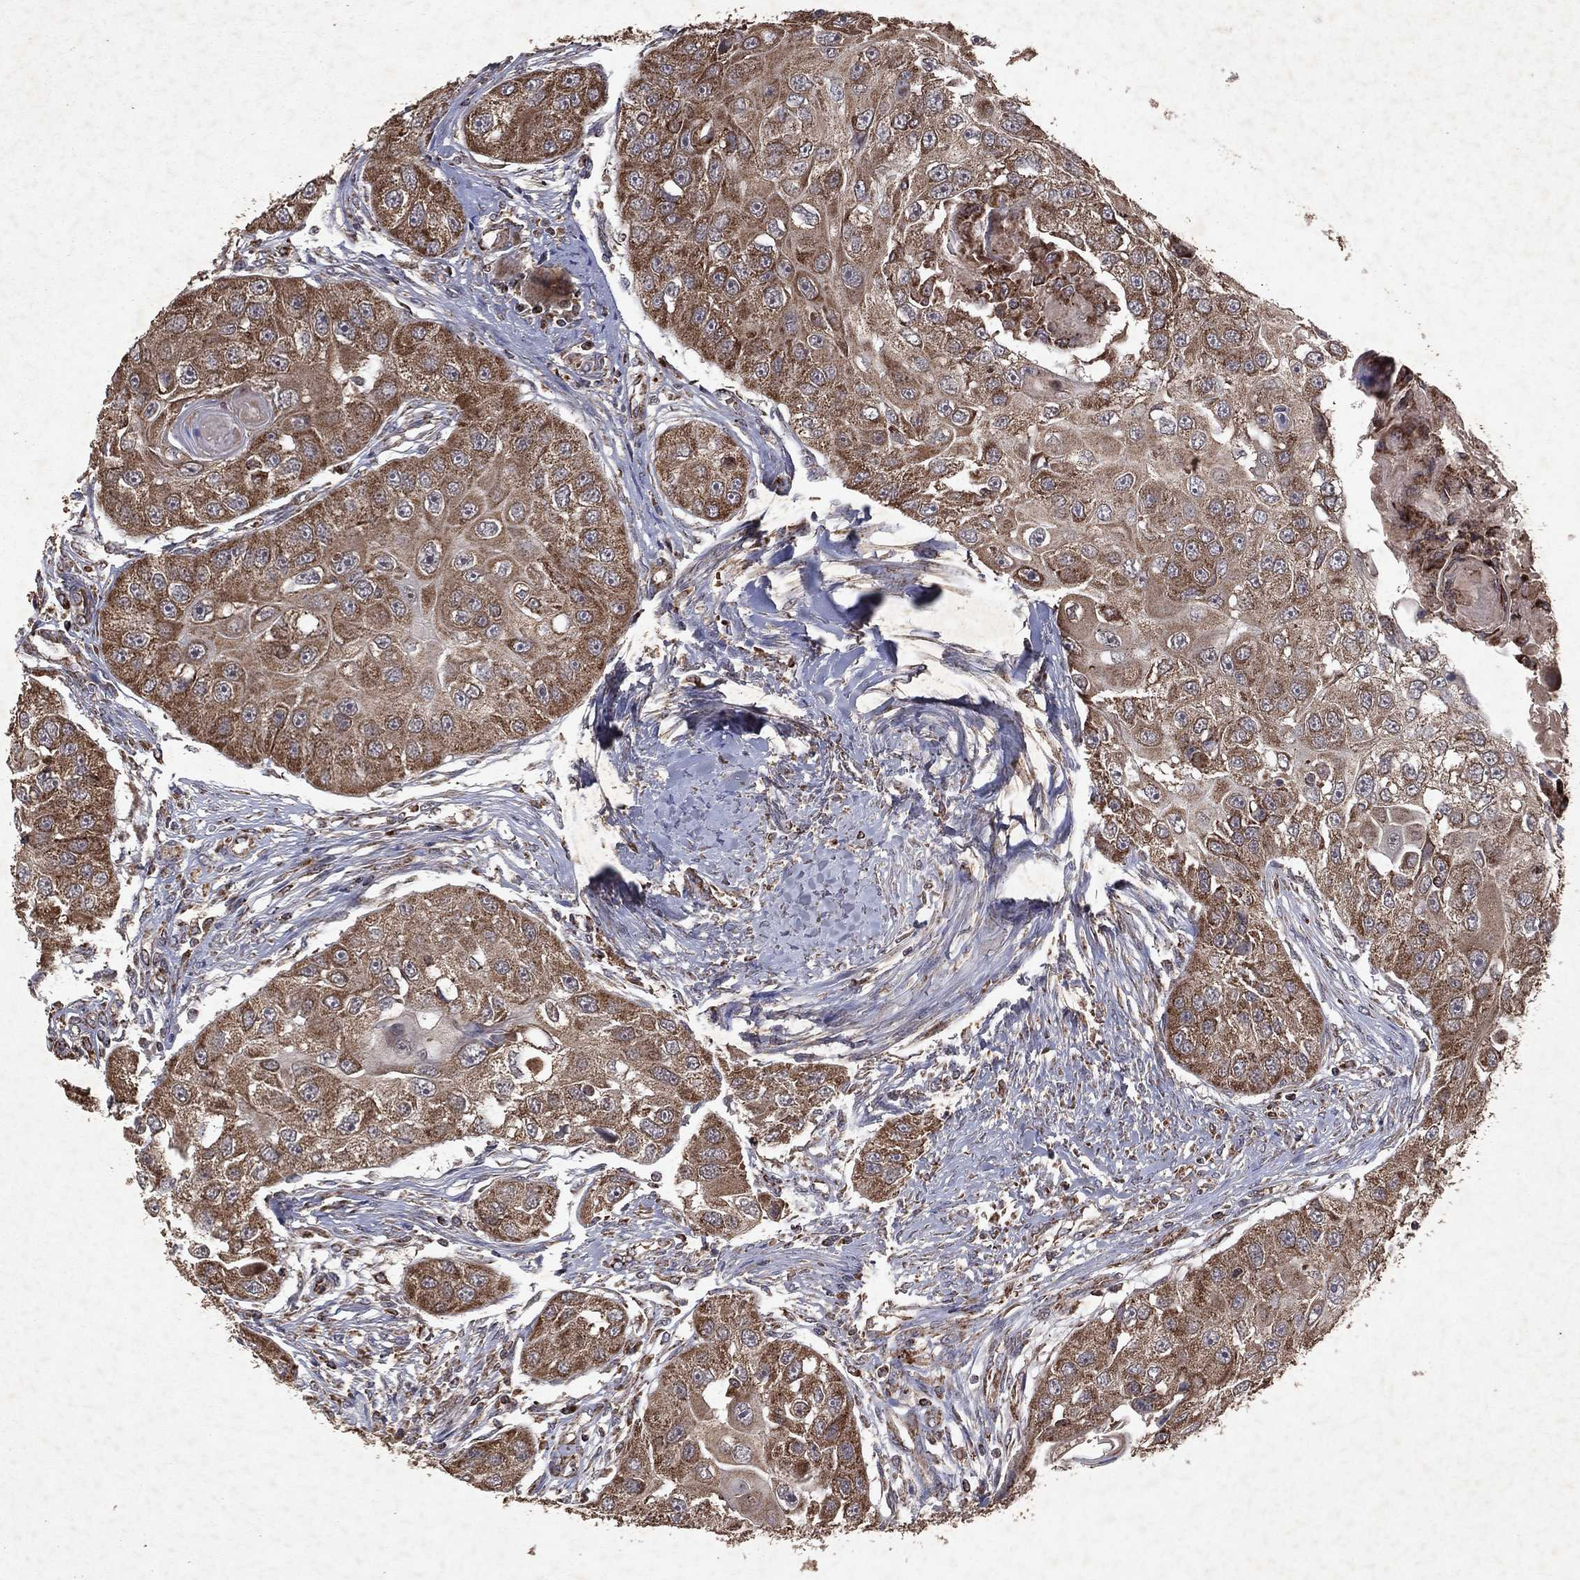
{"staining": {"intensity": "moderate", "quantity": ">75%", "location": "cytoplasmic/membranous"}, "tissue": "head and neck cancer", "cell_type": "Tumor cells", "image_type": "cancer", "snomed": [{"axis": "morphology", "description": "Normal tissue, NOS"}, {"axis": "morphology", "description": "Squamous cell carcinoma, NOS"}, {"axis": "topography", "description": "Skeletal muscle"}, {"axis": "topography", "description": "Head-Neck"}], "caption": "High-power microscopy captured an immunohistochemistry image of squamous cell carcinoma (head and neck), revealing moderate cytoplasmic/membranous expression in approximately >75% of tumor cells. Using DAB (3,3'-diaminobenzidine) (brown) and hematoxylin (blue) stains, captured at high magnification using brightfield microscopy.", "gene": "PYROXD2", "patient": {"sex": "male", "age": 51}}